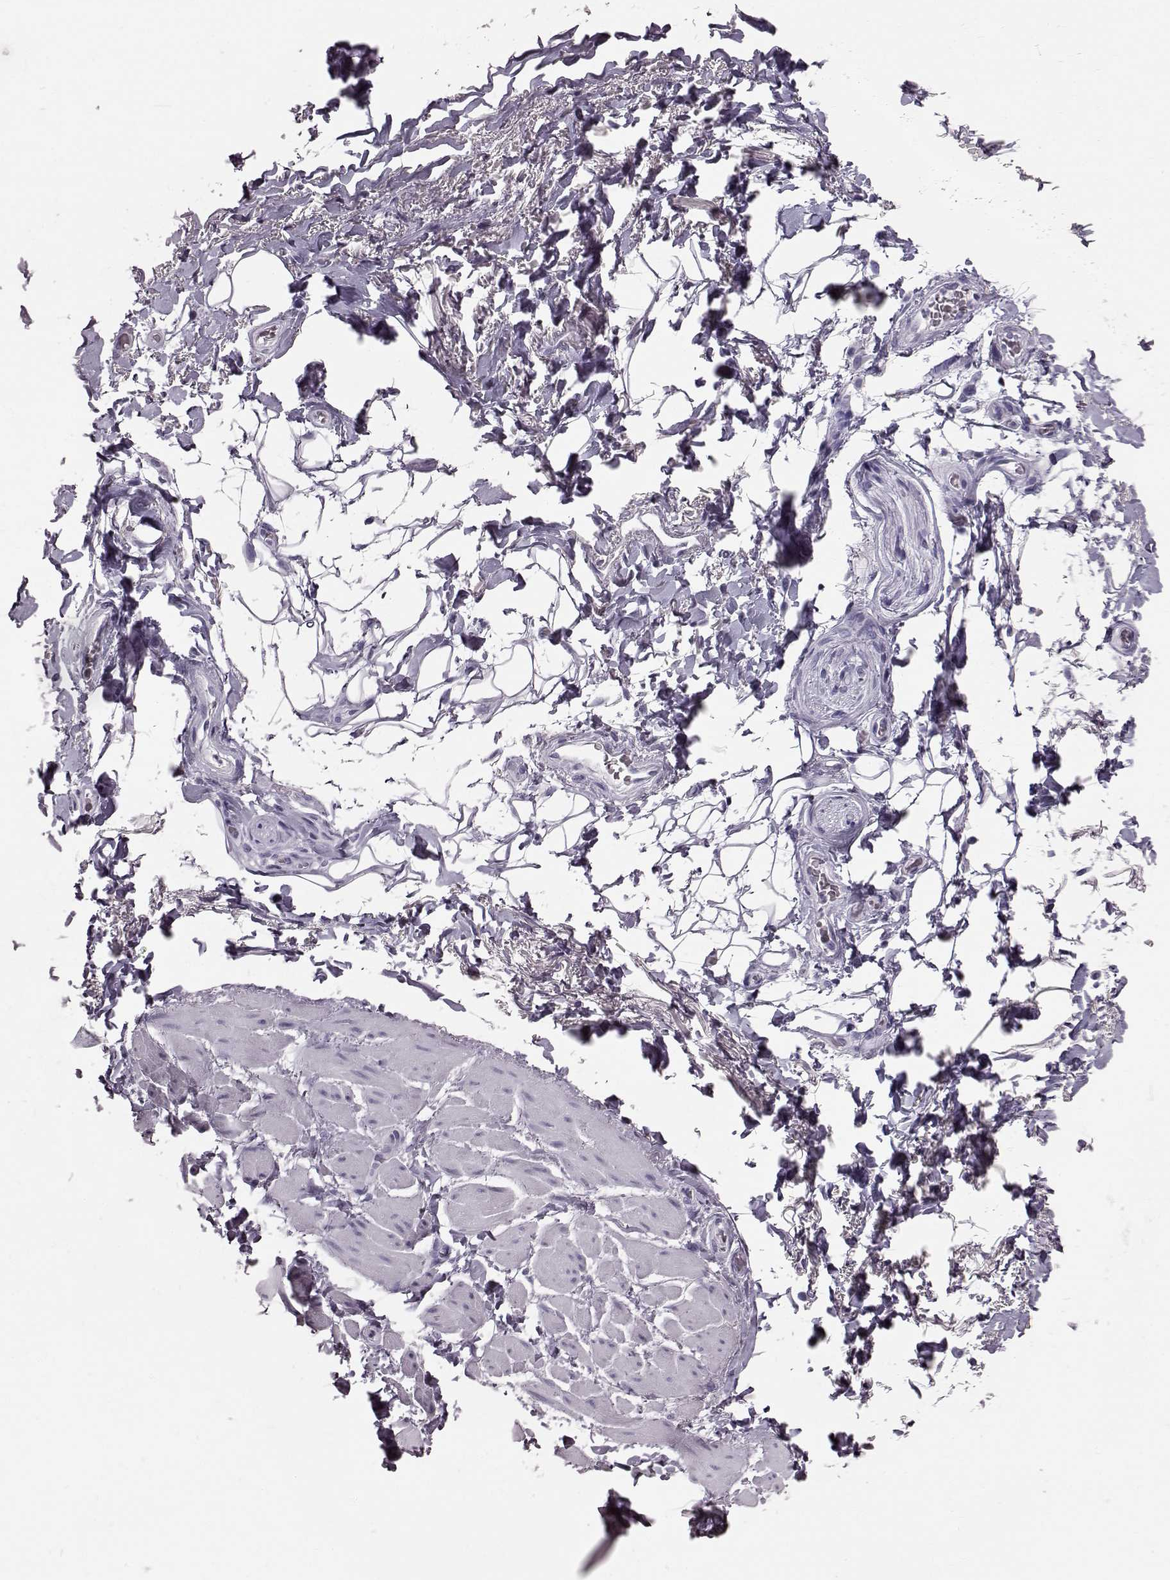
{"staining": {"intensity": "negative", "quantity": "none", "location": "none"}, "tissue": "adipose tissue", "cell_type": "Adipocytes", "image_type": "normal", "snomed": [{"axis": "morphology", "description": "Normal tissue, NOS"}, {"axis": "topography", "description": "Anal"}, {"axis": "topography", "description": "Peripheral nerve tissue"}], "caption": "Immunohistochemistry (IHC) photomicrograph of benign adipose tissue: human adipose tissue stained with DAB reveals no significant protein staining in adipocytes. Brightfield microscopy of immunohistochemistry stained with DAB (3,3'-diaminobenzidine) (brown) and hematoxylin (blue), captured at high magnification.", "gene": "TCHHL1", "patient": {"sex": "male", "age": 53}}